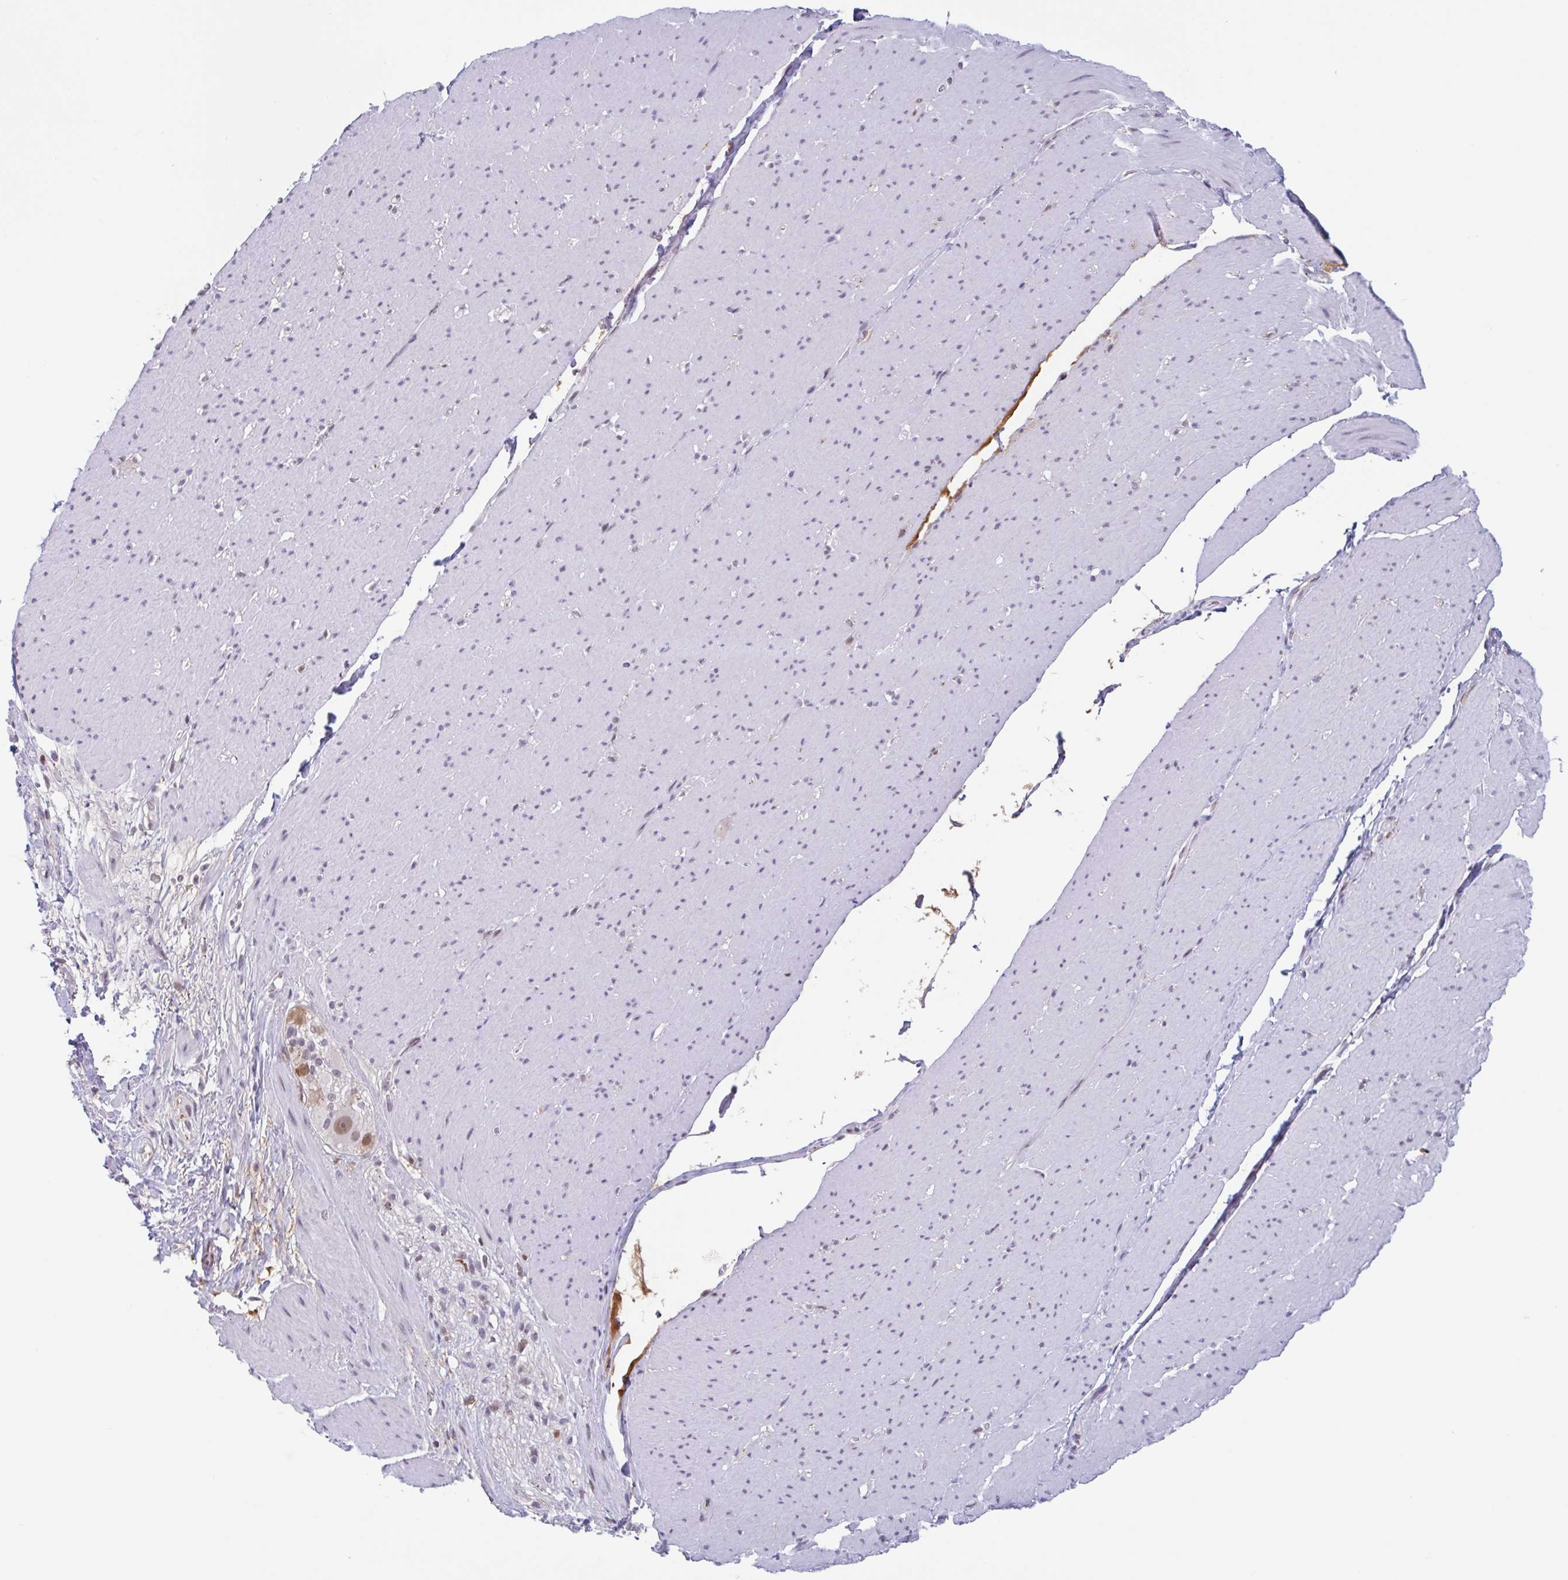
{"staining": {"intensity": "weak", "quantity": "<25%", "location": "nuclear"}, "tissue": "smooth muscle", "cell_type": "Smooth muscle cells", "image_type": "normal", "snomed": [{"axis": "morphology", "description": "Normal tissue, NOS"}, {"axis": "topography", "description": "Smooth muscle"}, {"axis": "topography", "description": "Rectum"}], "caption": "A high-resolution photomicrograph shows immunohistochemistry (IHC) staining of normal smooth muscle, which exhibits no significant expression in smooth muscle cells.", "gene": "PLG", "patient": {"sex": "male", "age": 53}}